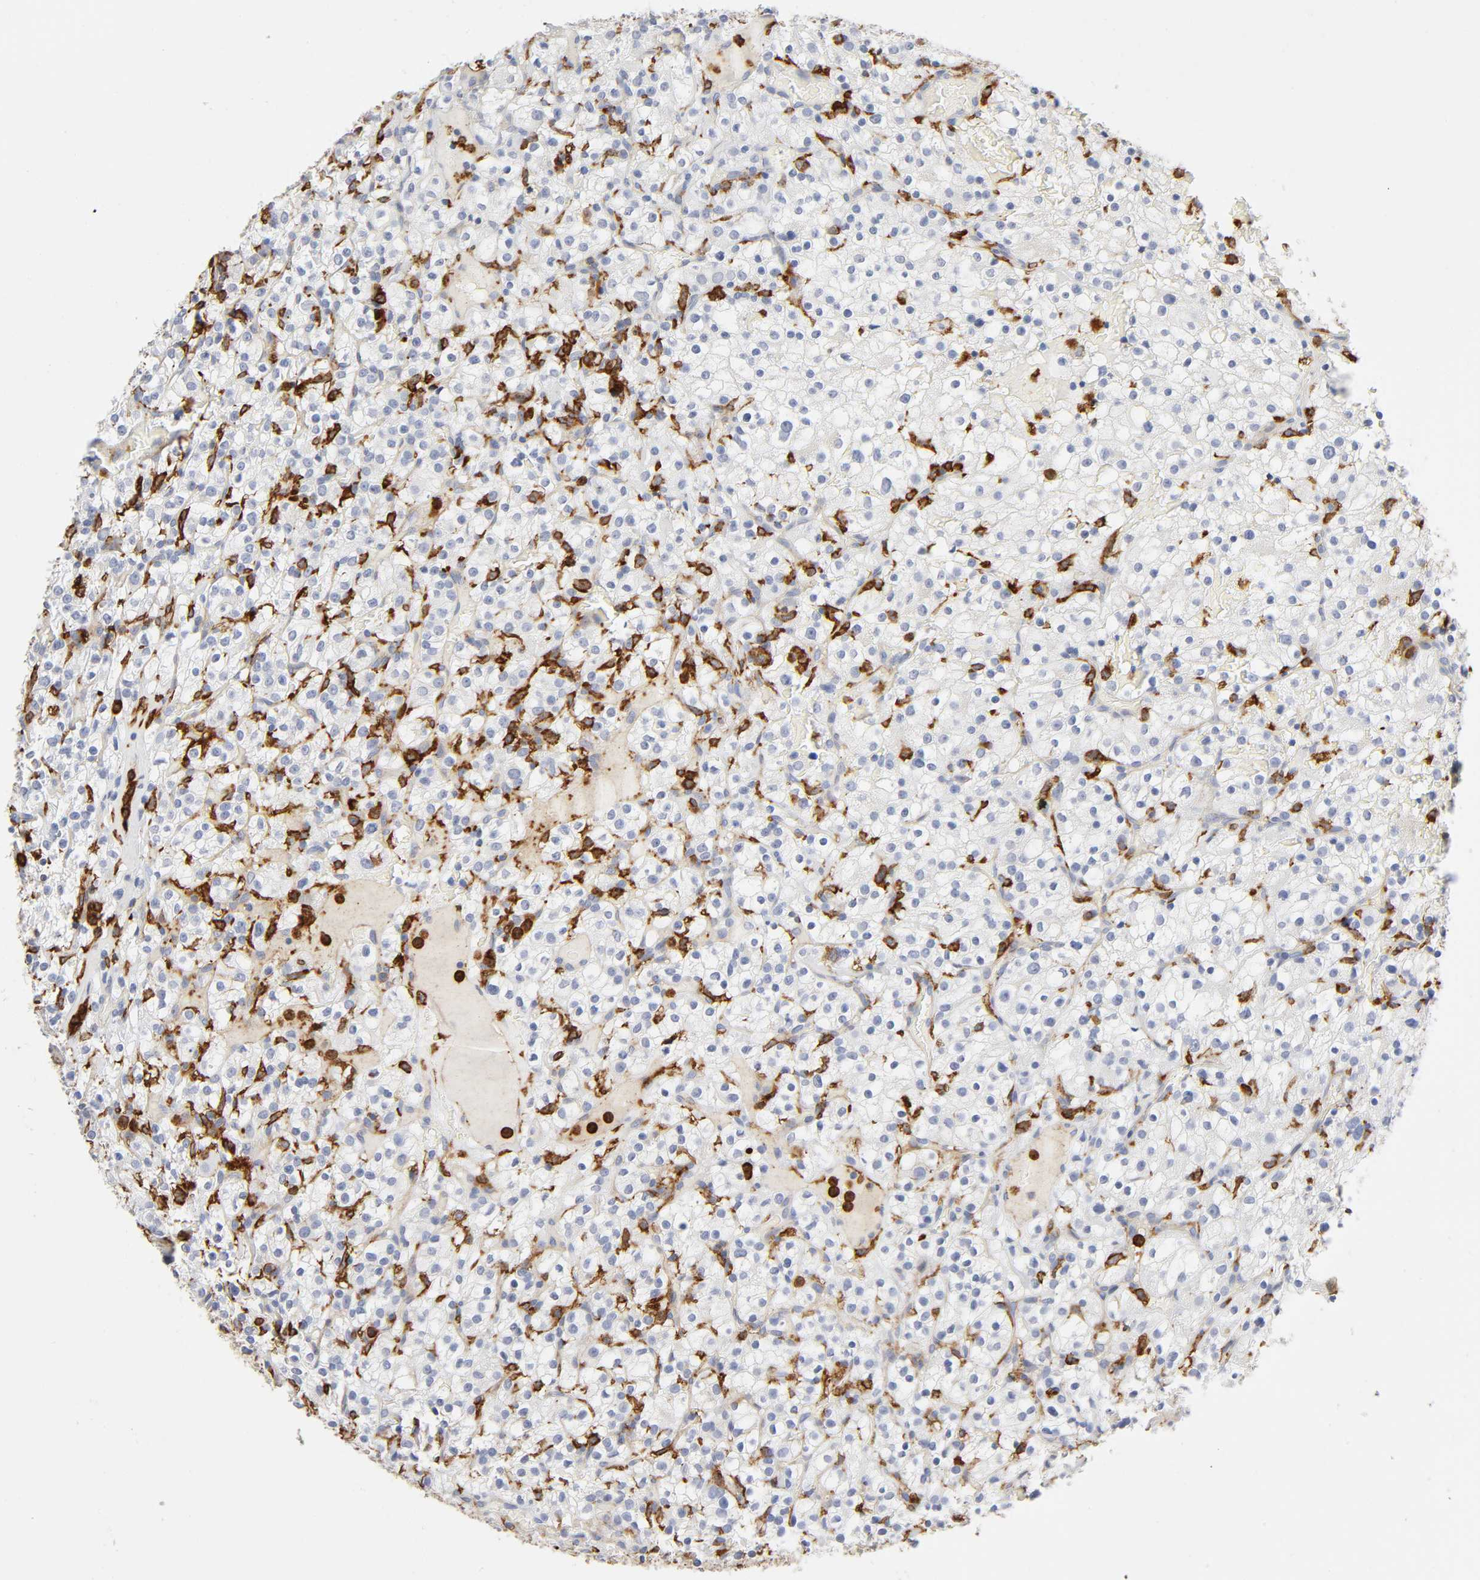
{"staining": {"intensity": "negative", "quantity": "none", "location": "none"}, "tissue": "renal cancer", "cell_type": "Tumor cells", "image_type": "cancer", "snomed": [{"axis": "morphology", "description": "Normal tissue, NOS"}, {"axis": "morphology", "description": "Adenocarcinoma, NOS"}, {"axis": "topography", "description": "Kidney"}], "caption": "DAB (3,3'-diaminobenzidine) immunohistochemical staining of renal adenocarcinoma exhibits no significant staining in tumor cells.", "gene": "LYN", "patient": {"sex": "female", "age": 72}}